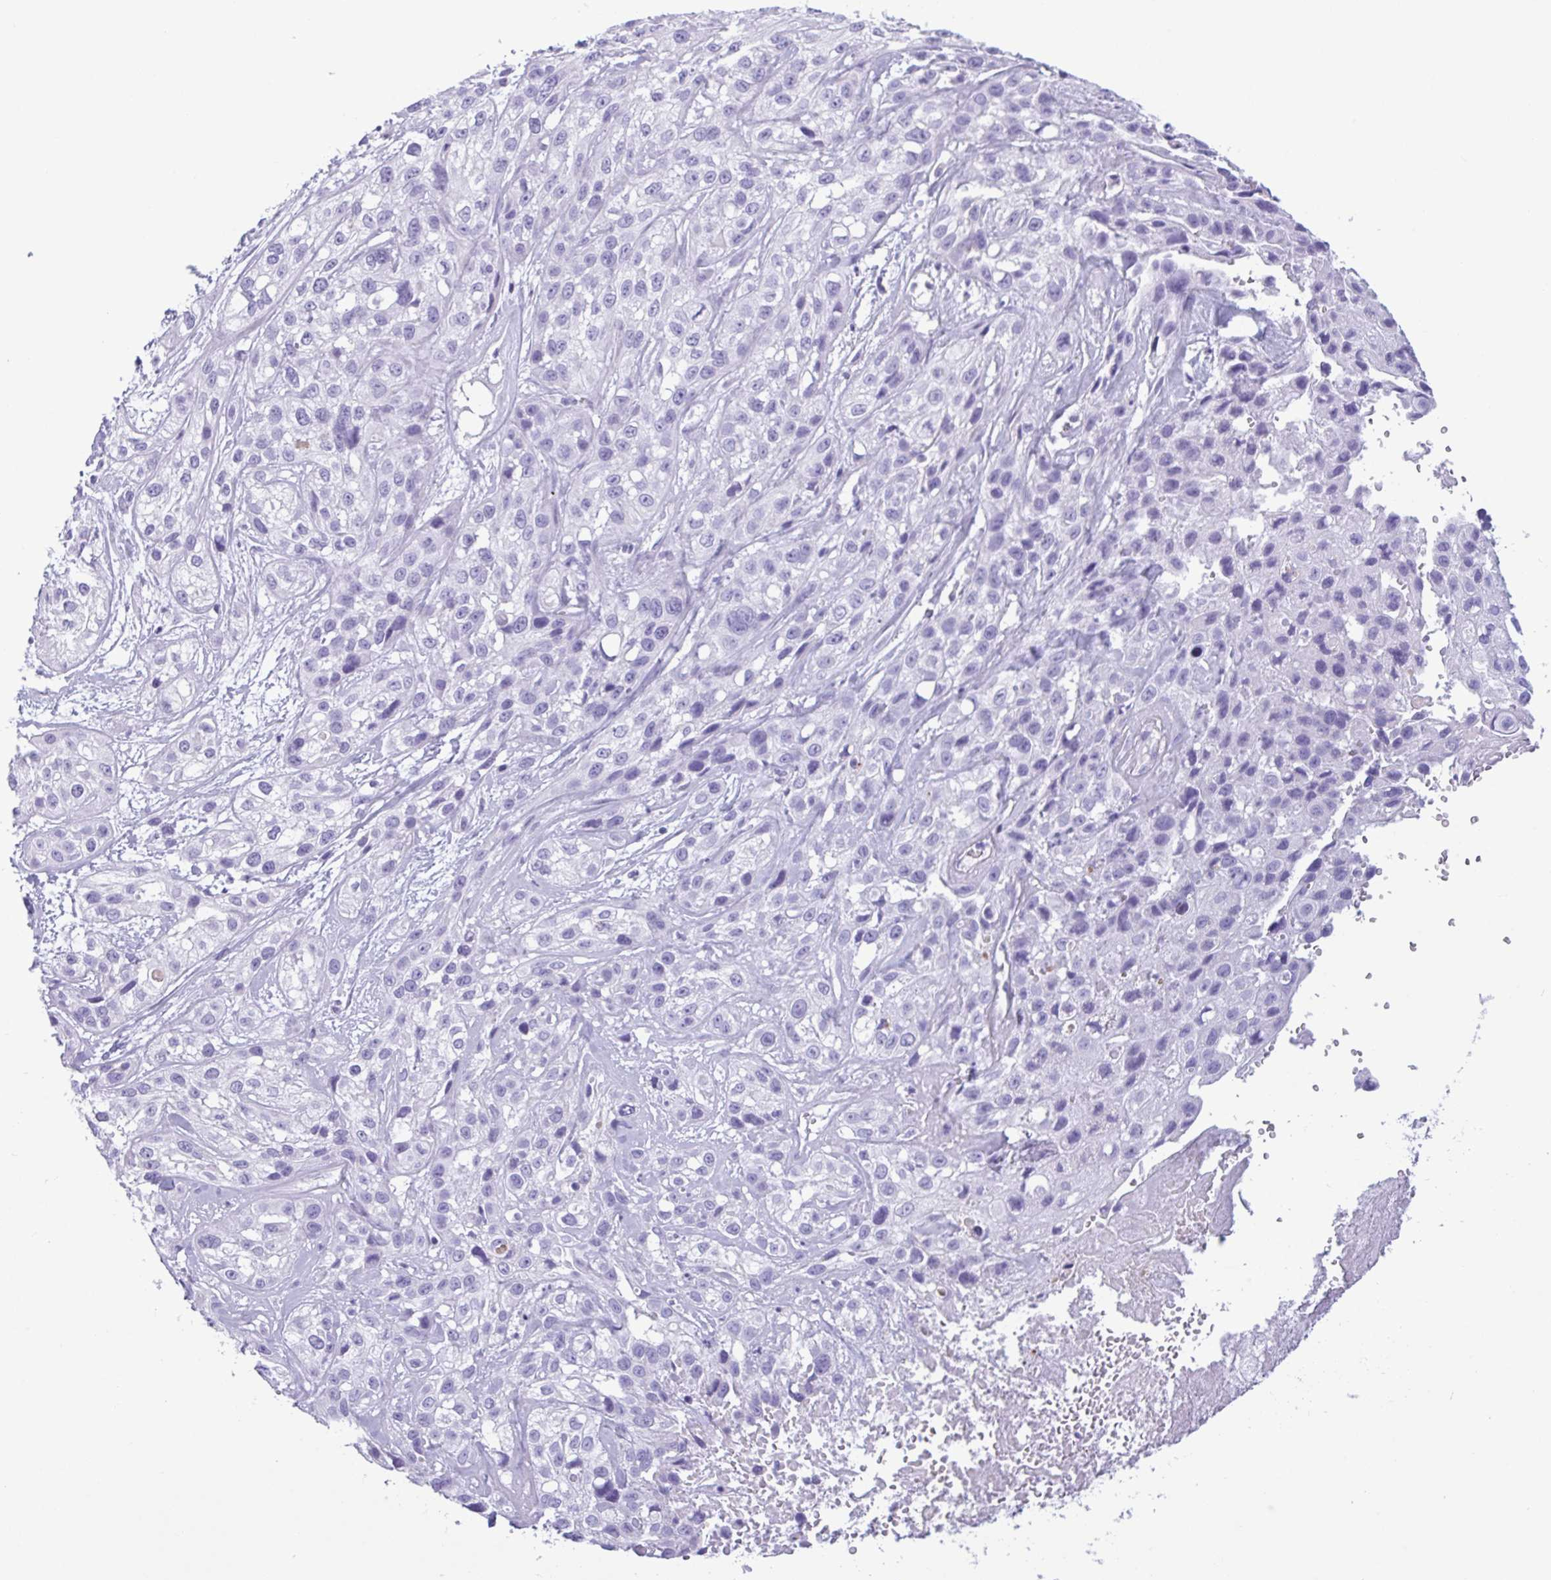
{"staining": {"intensity": "negative", "quantity": "none", "location": "none"}, "tissue": "skin cancer", "cell_type": "Tumor cells", "image_type": "cancer", "snomed": [{"axis": "morphology", "description": "Squamous cell carcinoma, NOS"}, {"axis": "topography", "description": "Skin"}], "caption": "Squamous cell carcinoma (skin) stained for a protein using IHC shows no staining tumor cells.", "gene": "CTSE", "patient": {"sex": "male", "age": 82}}